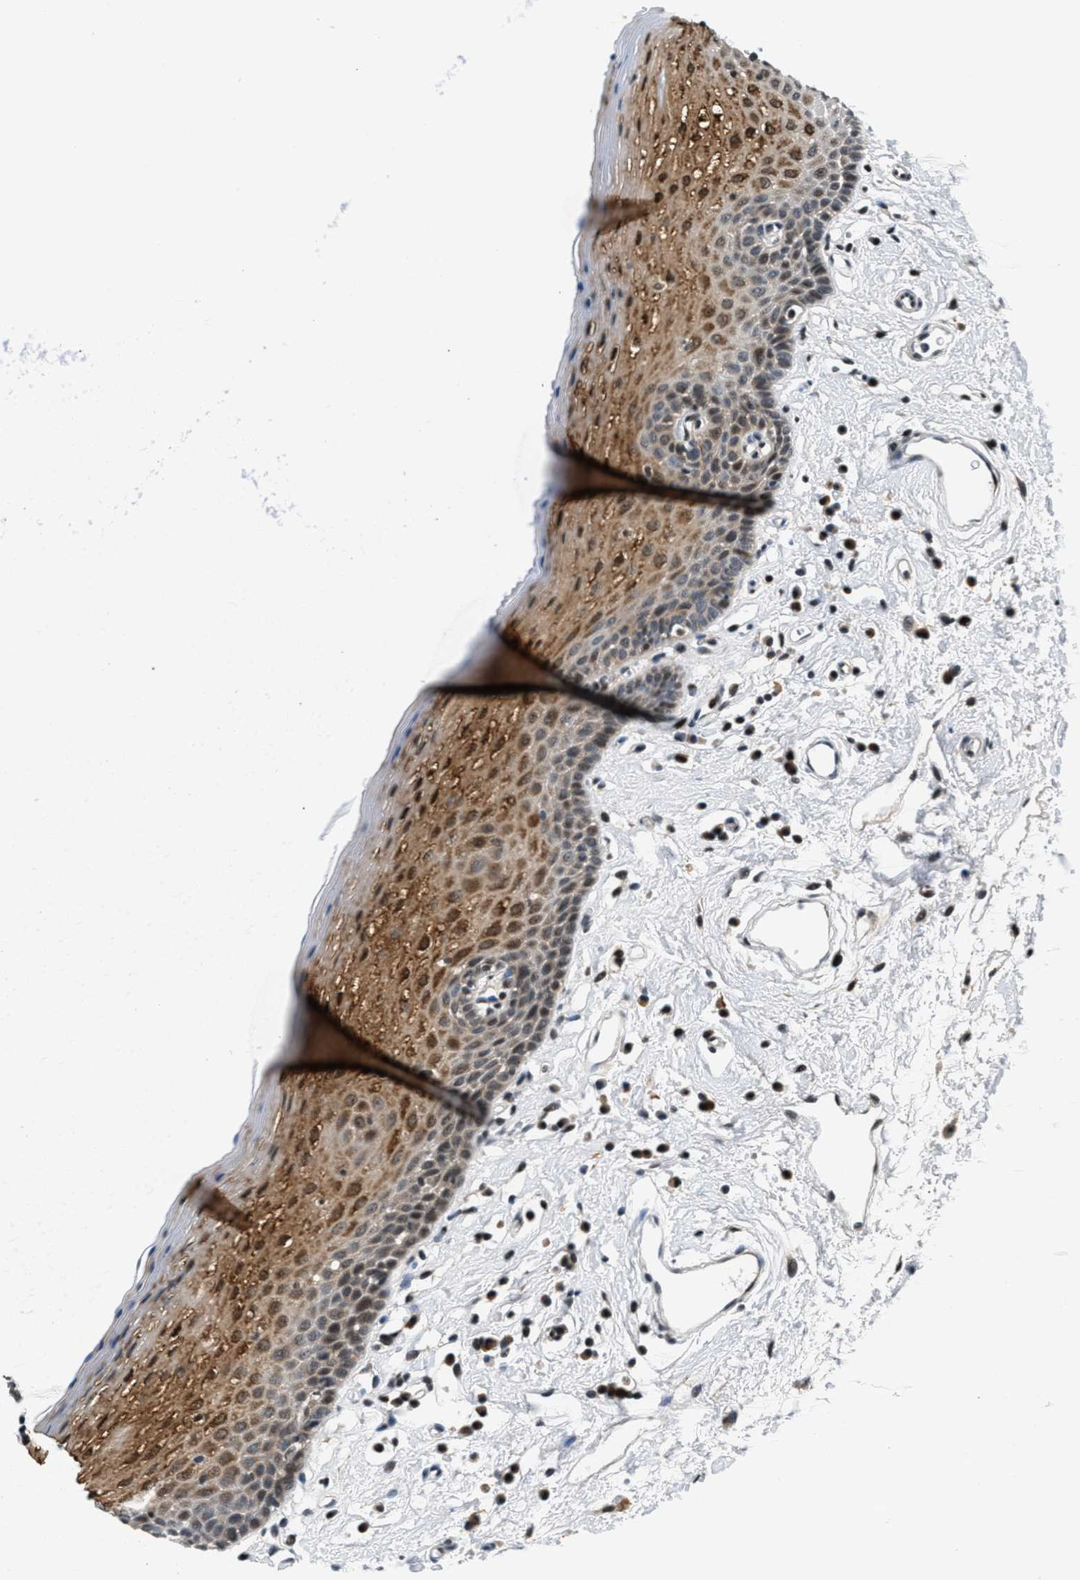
{"staining": {"intensity": "strong", "quantity": "25%-75%", "location": "cytoplasmic/membranous,nuclear"}, "tissue": "oral mucosa", "cell_type": "Squamous epithelial cells", "image_type": "normal", "snomed": [{"axis": "morphology", "description": "Normal tissue, NOS"}, {"axis": "topography", "description": "Oral tissue"}], "caption": "A high amount of strong cytoplasmic/membranous,nuclear positivity is identified in about 25%-75% of squamous epithelial cells in benign oral mucosa. (Stains: DAB in brown, nuclei in blue, Microscopy: brightfield microscopy at high magnification).", "gene": "RBM33", "patient": {"sex": "male", "age": 66}}